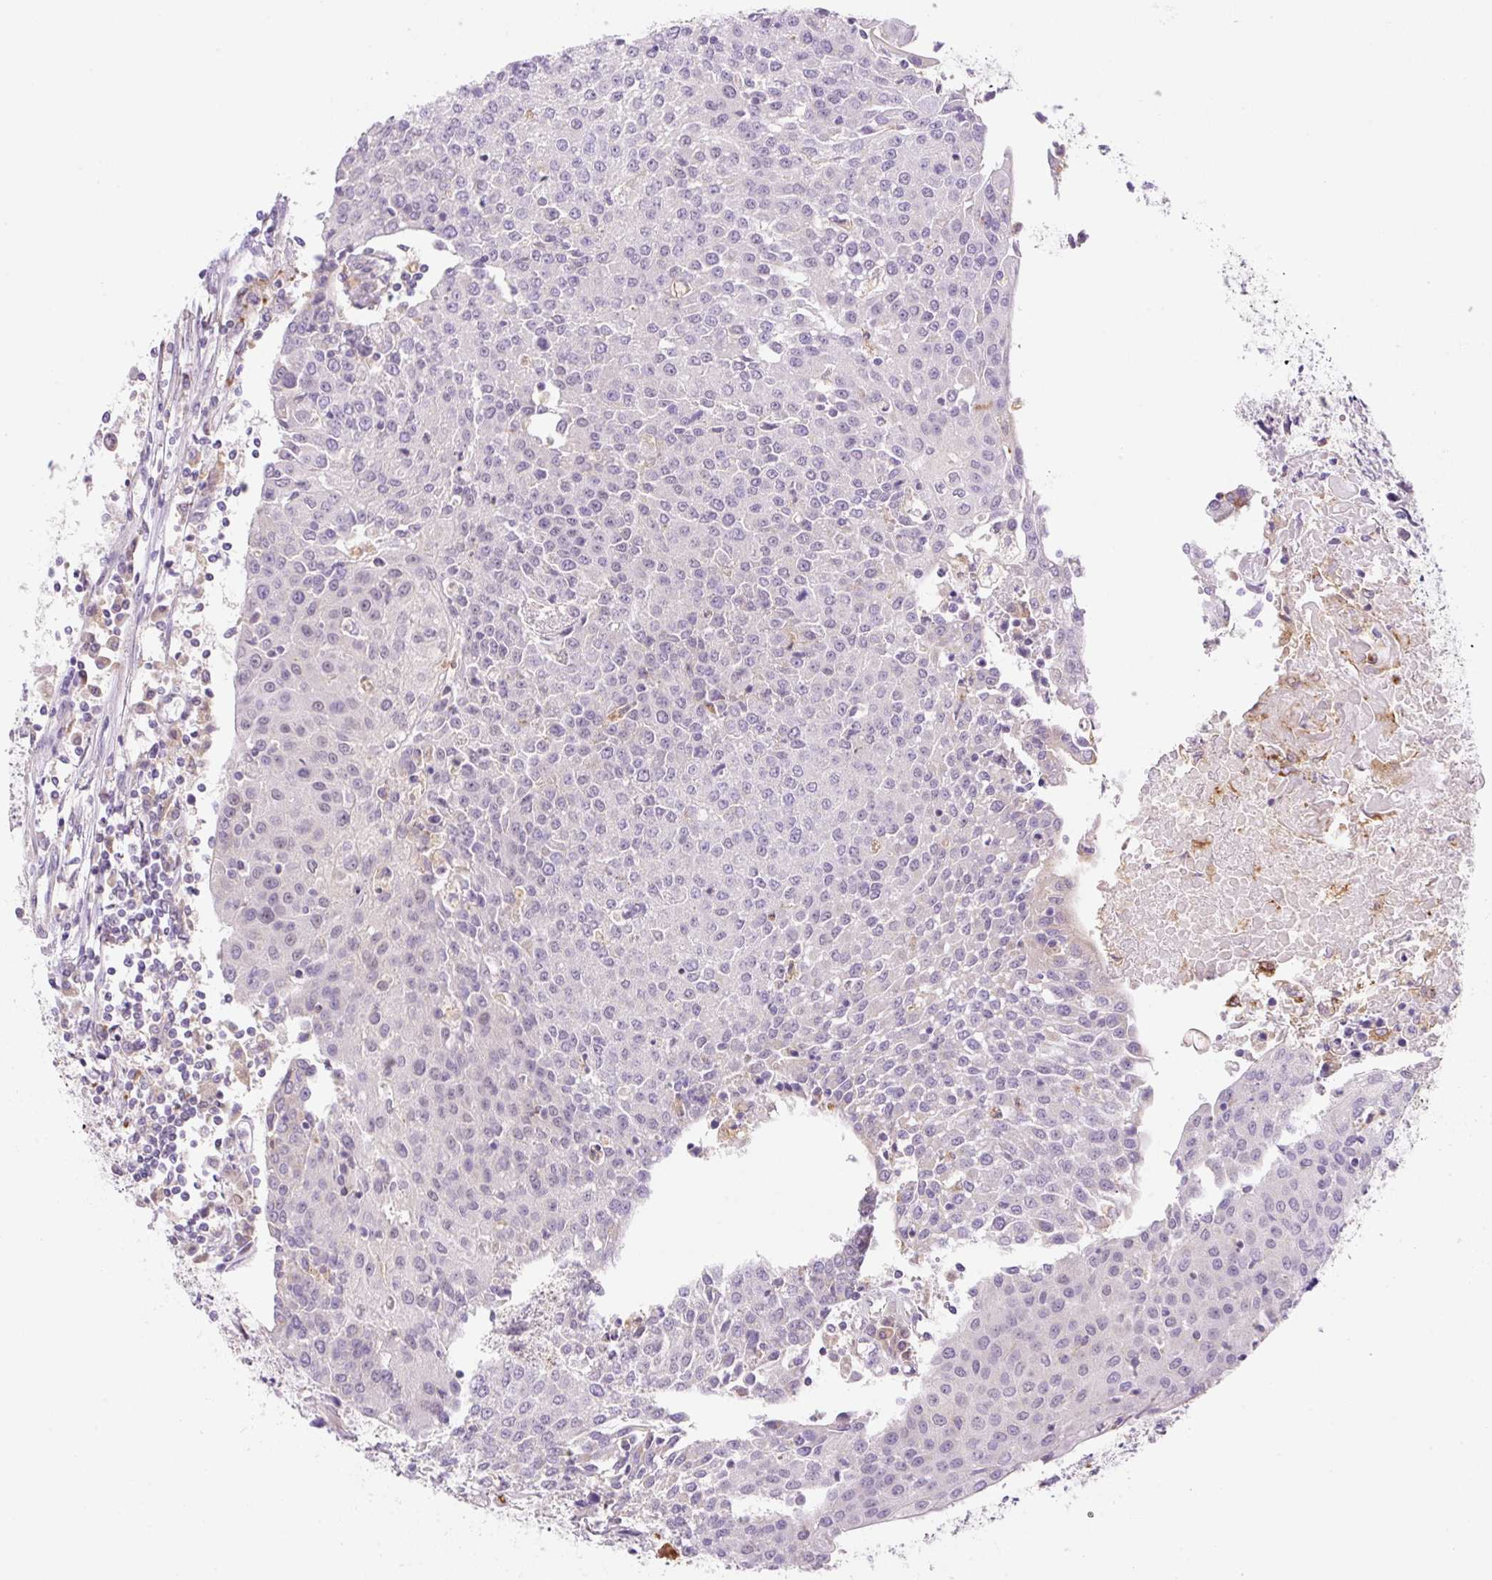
{"staining": {"intensity": "negative", "quantity": "none", "location": "none"}, "tissue": "urothelial cancer", "cell_type": "Tumor cells", "image_type": "cancer", "snomed": [{"axis": "morphology", "description": "Urothelial carcinoma, High grade"}, {"axis": "topography", "description": "Urinary bladder"}], "caption": "Tumor cells are negative for brown protein staining in urothelial cancer. (IHC, brightfield microscopy, high magnification).", "gene": "CEBPZOS", "patient": {"sex": "female", "age": 85}}